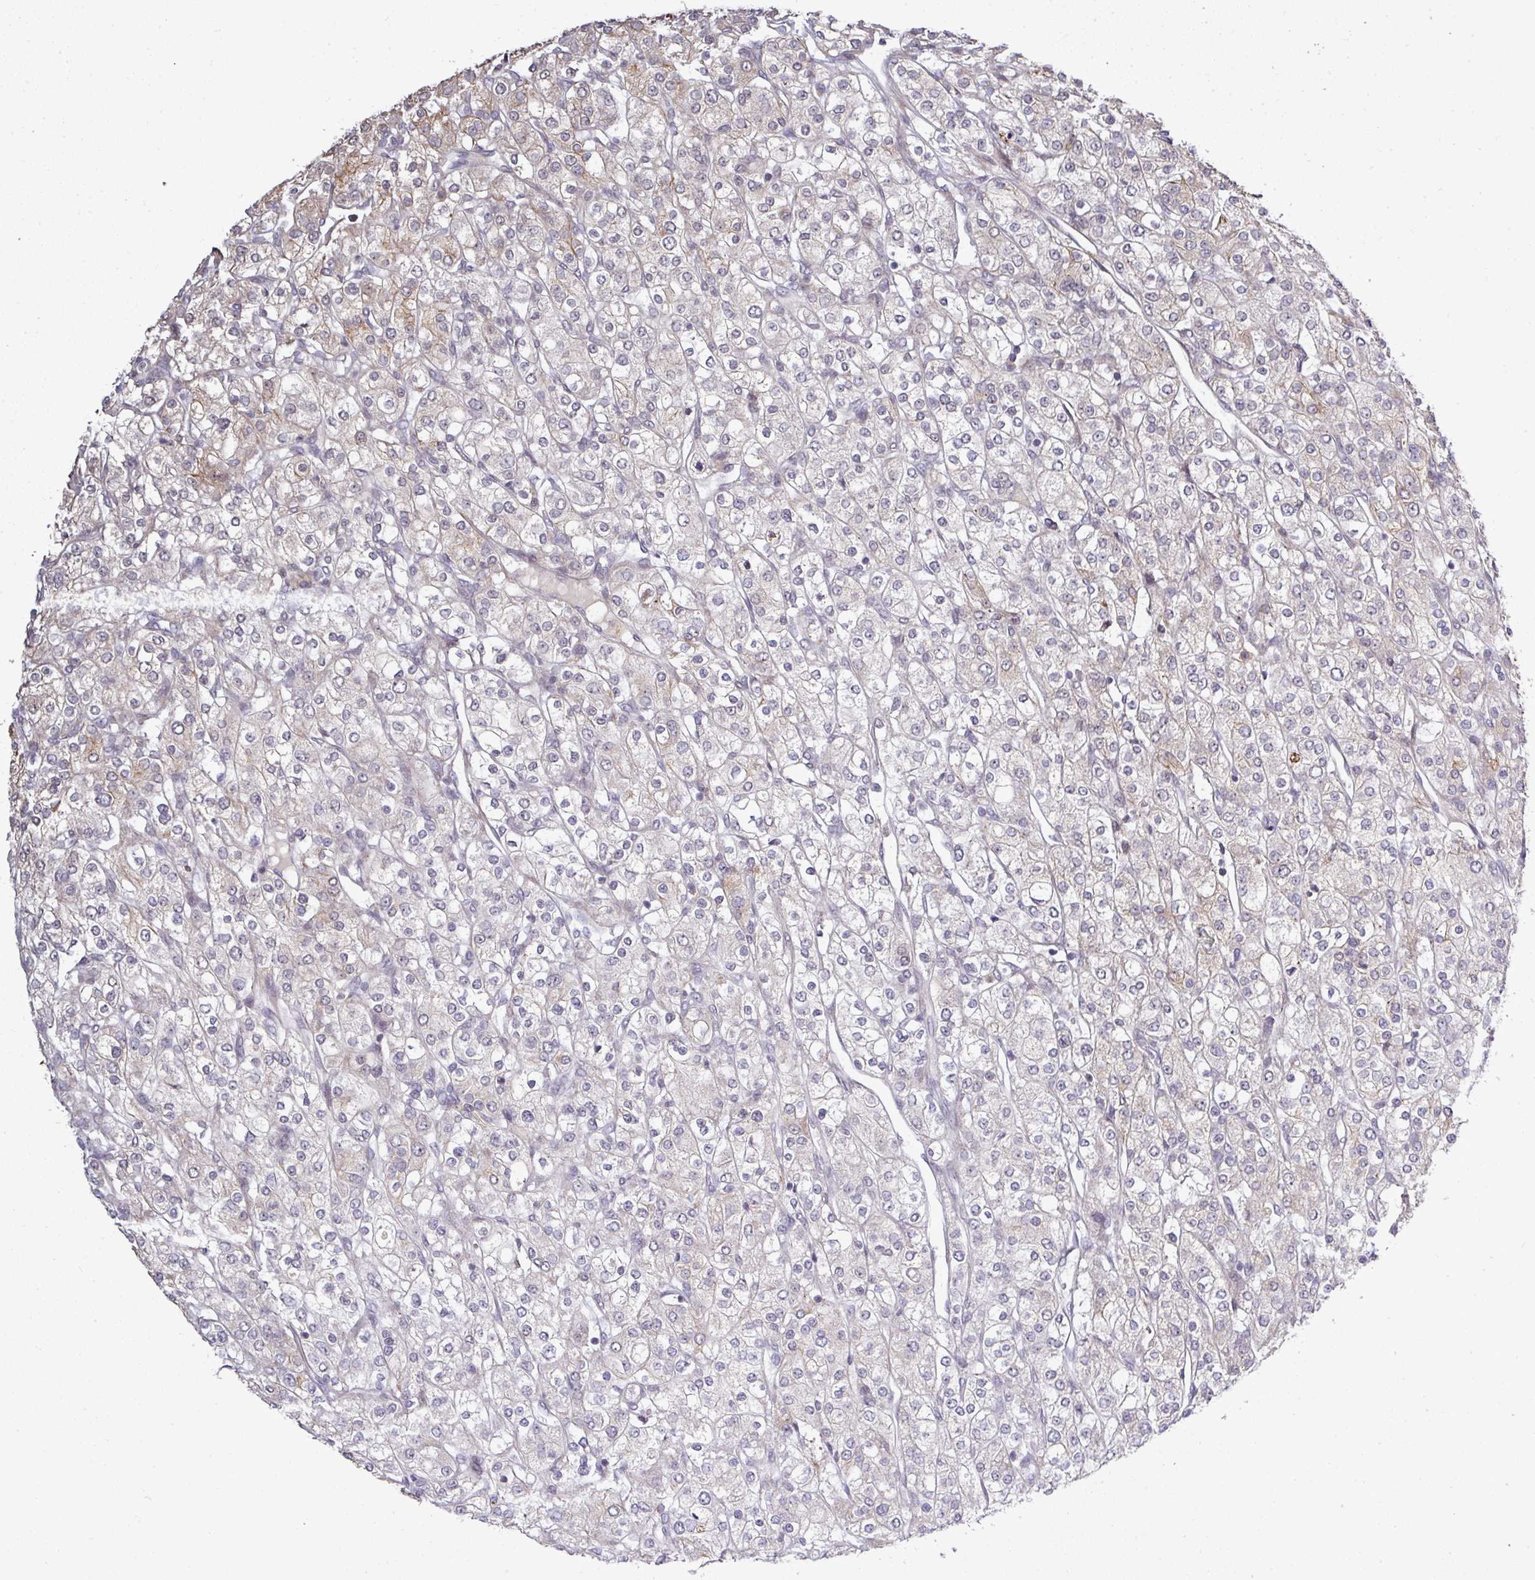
{"staining": {"intensity": "negative", "quantity": "none", "location": "none"}, "tissue": "renal cancer", "cell_type": "Tumor cells", "image_type": "cancer", "snomed": [{"axis": "morphology", "description": "Adenocarcinoma, NOS"}, {"axis": "topography", "description": "Kidney"}], "caption": "A histopathology image of human adenocarcinoma (renal) is negative for staining in tumor cells. (DAB (3,3'-diaminobenzidine) immunohistochemistry (IHC) with hematoxylin counter stain).", "gene": "GTF2H3", "patient": {"sex": "male", "age": 80}}